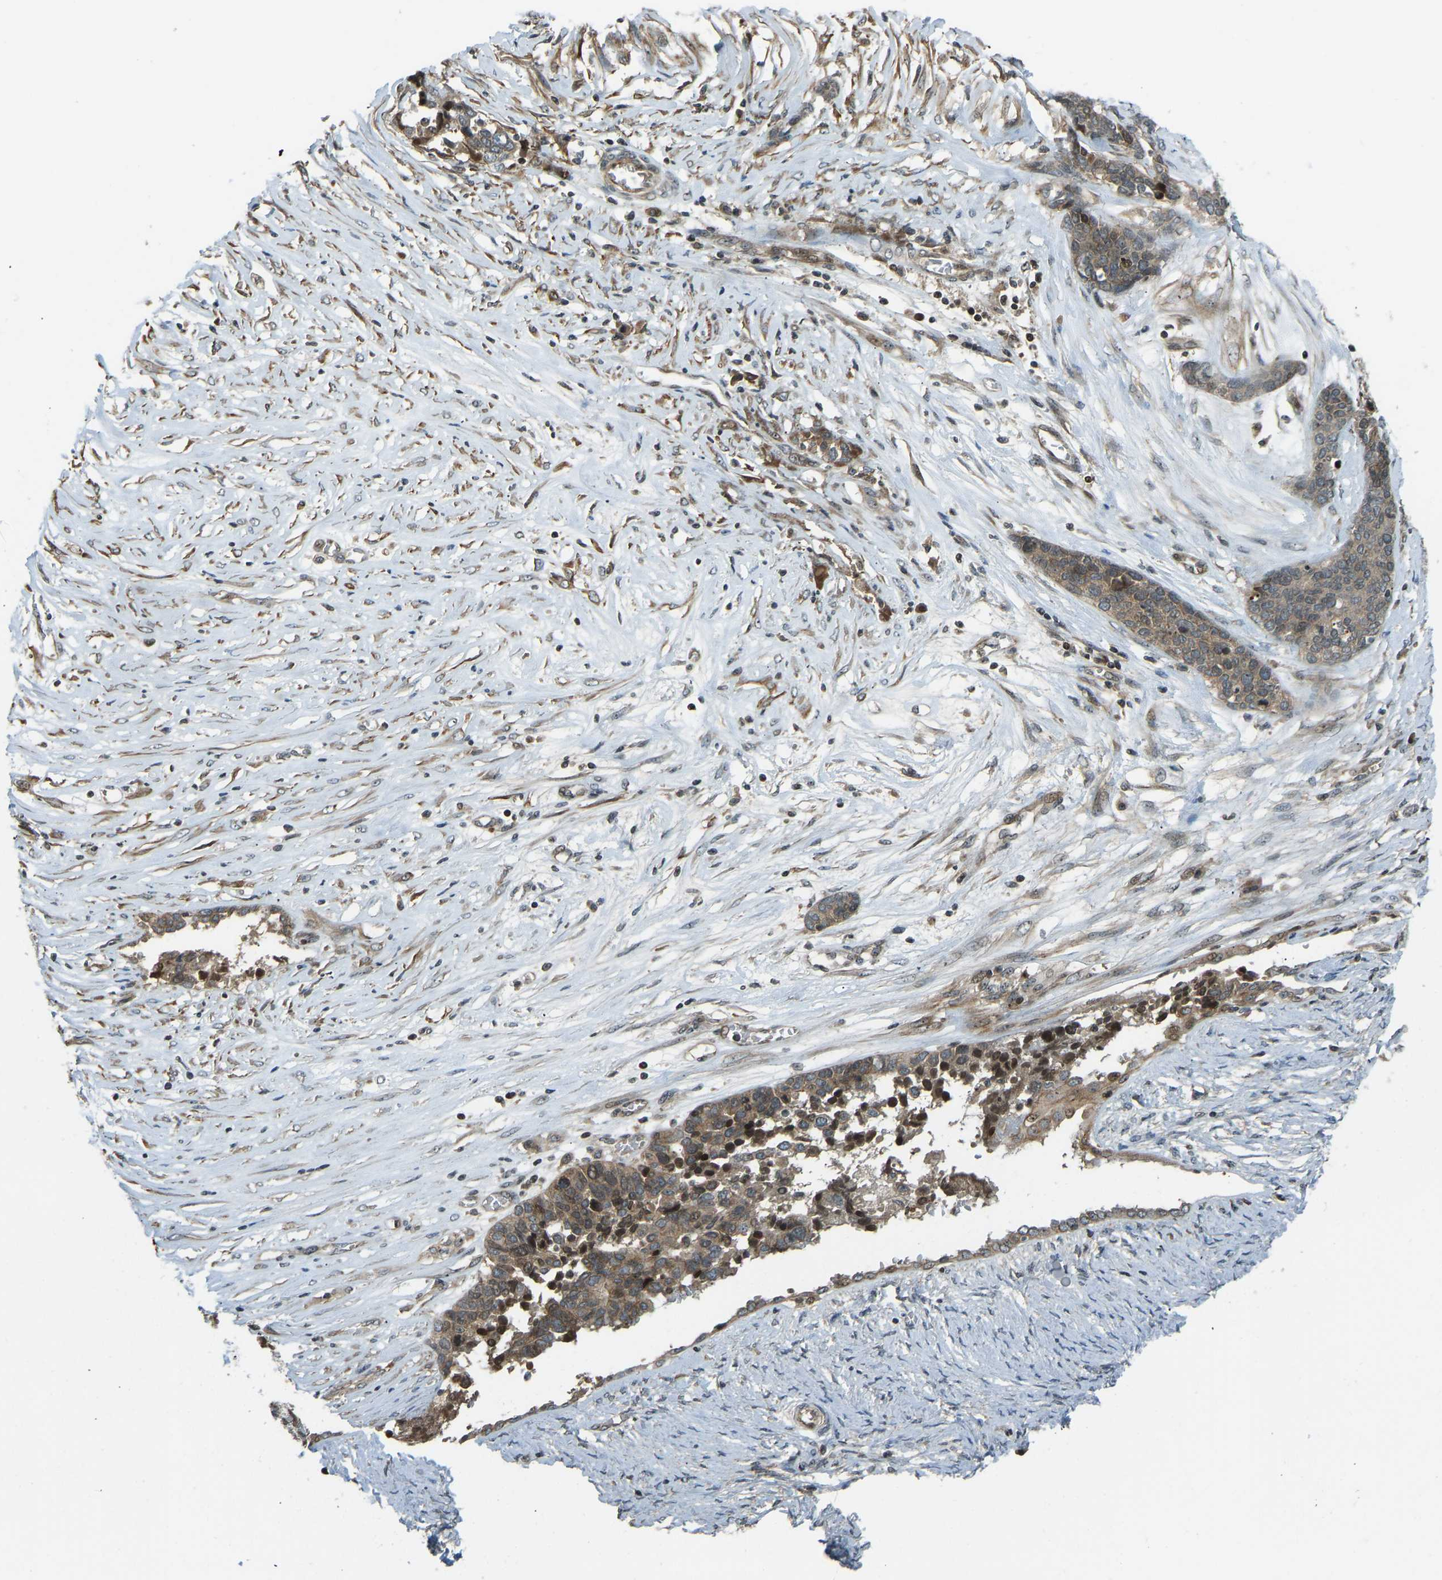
{"staining": {"intensity": "moderate", "quantity": ">75%", "location": "cytoplasmic/membranous"}, "tissue": "ovarian cancer", "cell_type": "Tumor cells", "image_type": "cancer", "snomed": [{"axis": "morphology", "description": "Cystadenocarcinoma, serous, NOS"}, {"axis": "topography", "description": "Ovary"}], "caption": "Immunohistochemistry photomicrograph of ovarian serous cystadenocarcinoma stained for a protein (brown), which exhibits medium levels of moderate cytoplasmic/membranous expression in about >75% of tumor cells.", "gene": "SVOPL", "patient": {"sex": "female", "age": 44}}